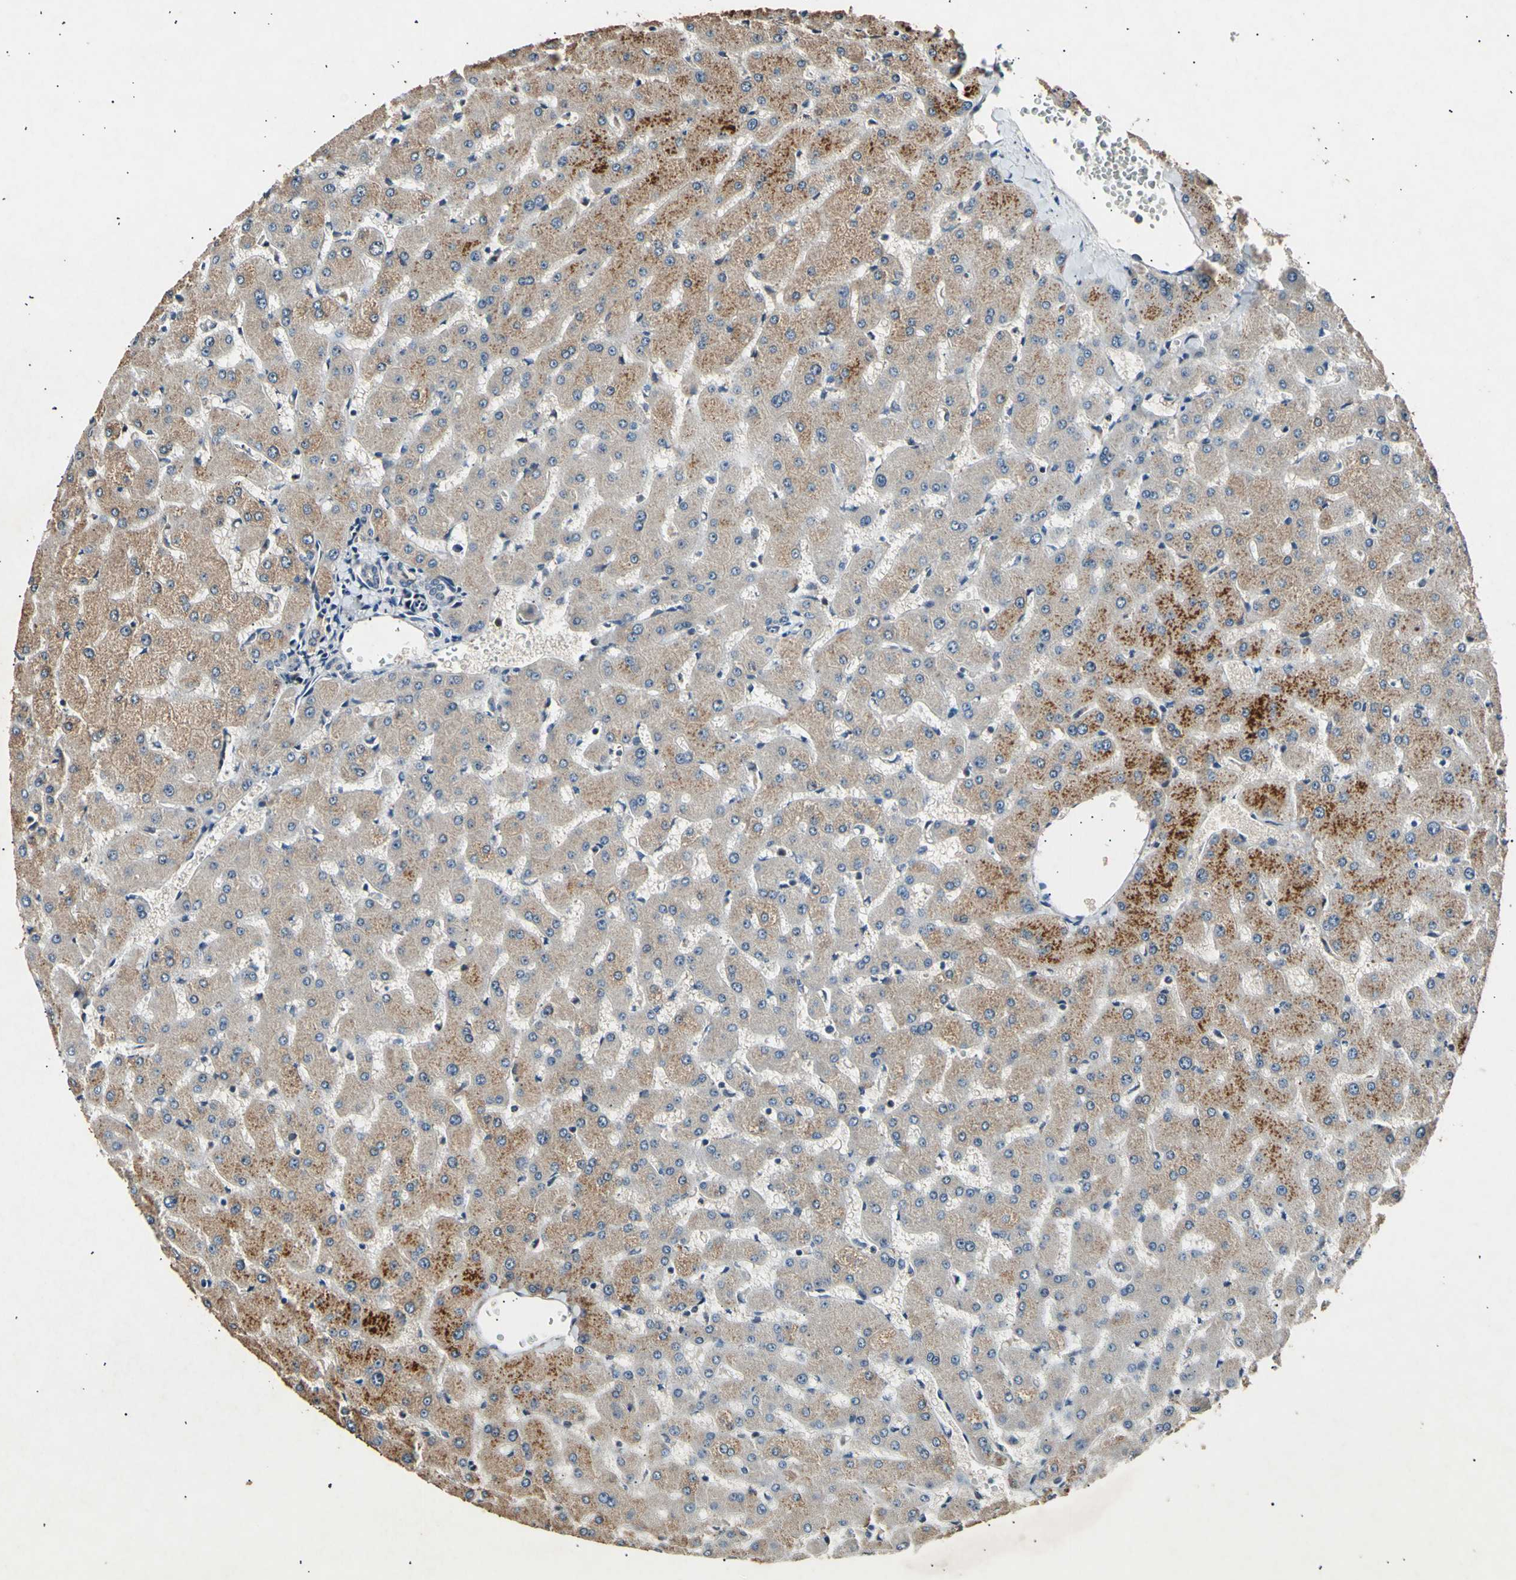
{"staining": {"intensity": "negative", "quantity": "none", "location": "none"}, "tissue": "liver", "cell_type": "Cholangiocytes", "image_type": "normal", "snomed": [{"axis": "morphology", "description": "Normal tissue, NOS"}, {"axis": "topography", "description": "Liver"}], "caption": "This photomicrograph is of benign liver stained with IHC to label a protein in brown with the nuclei are counter-stained blue. There is no positivity in cholangiocytes. Nuclei are stained in blue.", "gene": "ADCY3", "patient": {"sex": "female", "age": 63}}